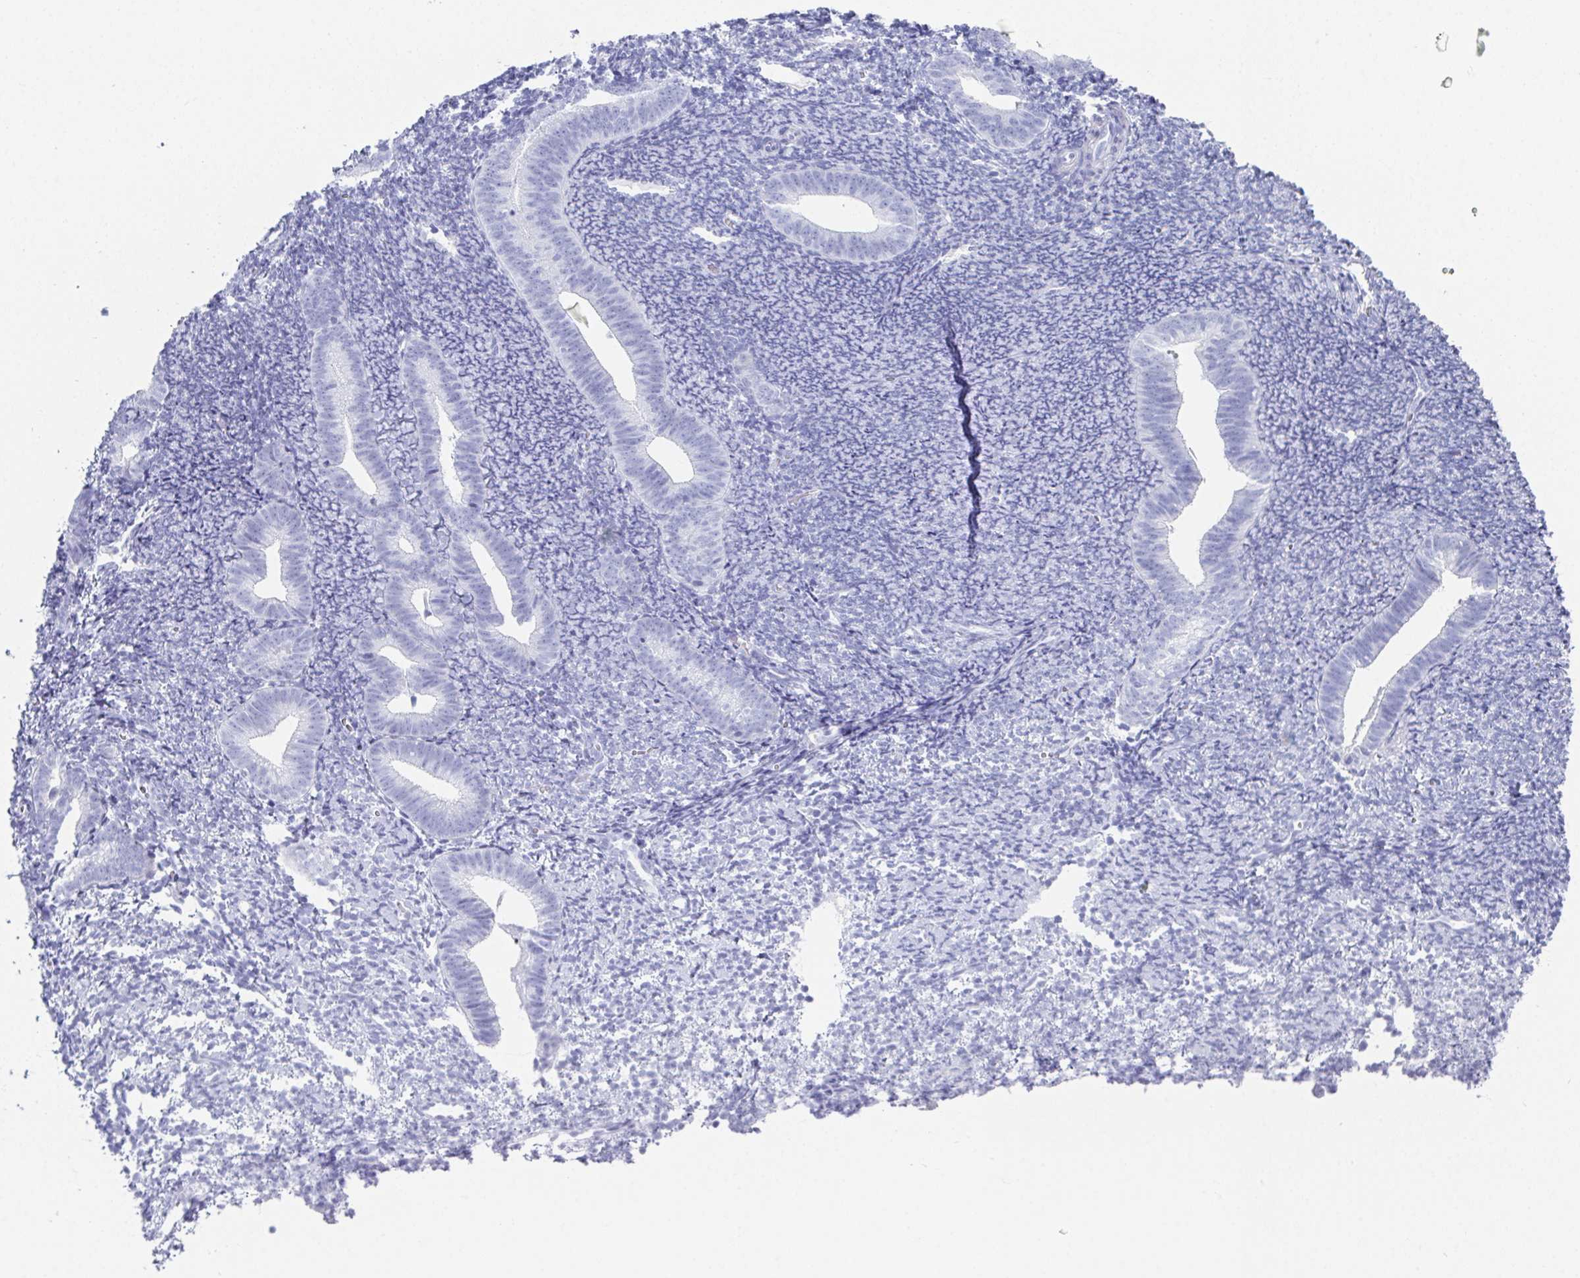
{"staining": {"intensity": "negative", "quantity": "none", "location": "none"}, "tissue": "endometrium", "cell_type": "Cells in endometrial stroma", "image_type": "normal", "snomed": [{"axis": "morphology", "description": "Normal tissue, NOS"}, {"axis": "topography", "description": "Endometrium"}], "caption": "An IHC micrograph of benign endometrium is shown. There is no staining in cells in endometrial stroma of endometrium. (DAB IHC, high magnification).", "gene": "SYCP1", "patient": {"sex": "female", "age": 39}}